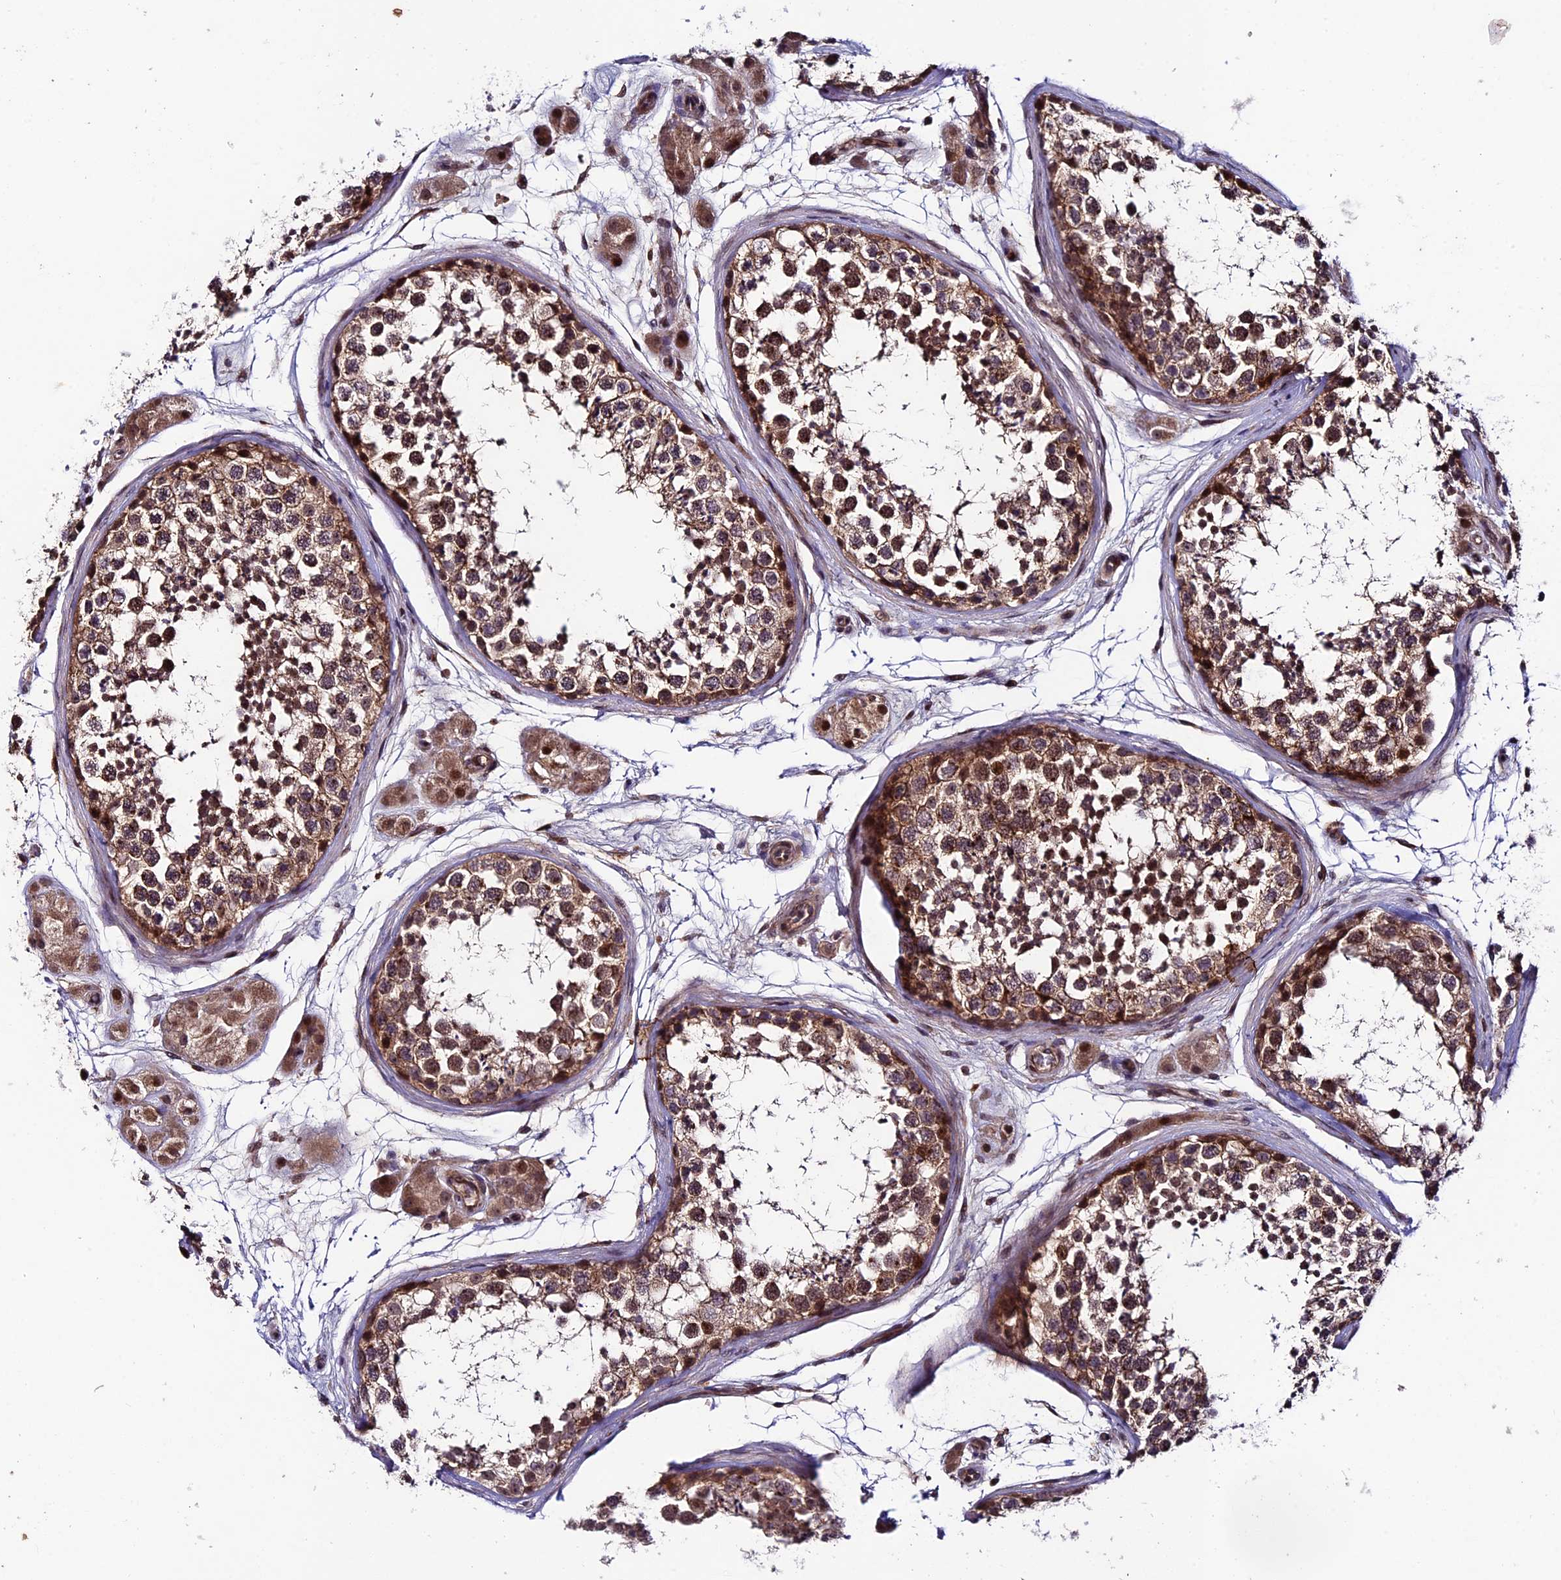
{"staining": {"intensity": "moderate", "quantity": ">75%", "location": "cytoplasmic/membranous,nuclear"}, "tissue": "testis", "cell_type": "Cells in seminiferous ducts", "image_type": "normal", "snomed": [{"axis": "morphology", "description": "Normal tissue, NOS"}, {"axis": "topography", "description": "Testis"}], "caption": "A micrograph of human testis stained for a protein exhibits moderate cytoplasmic/membranous,nuclear brown staining in cells in seminiferous ducts.", "gene": "SIPA1L3", "patient": {"sex": "male", "age": 56}}